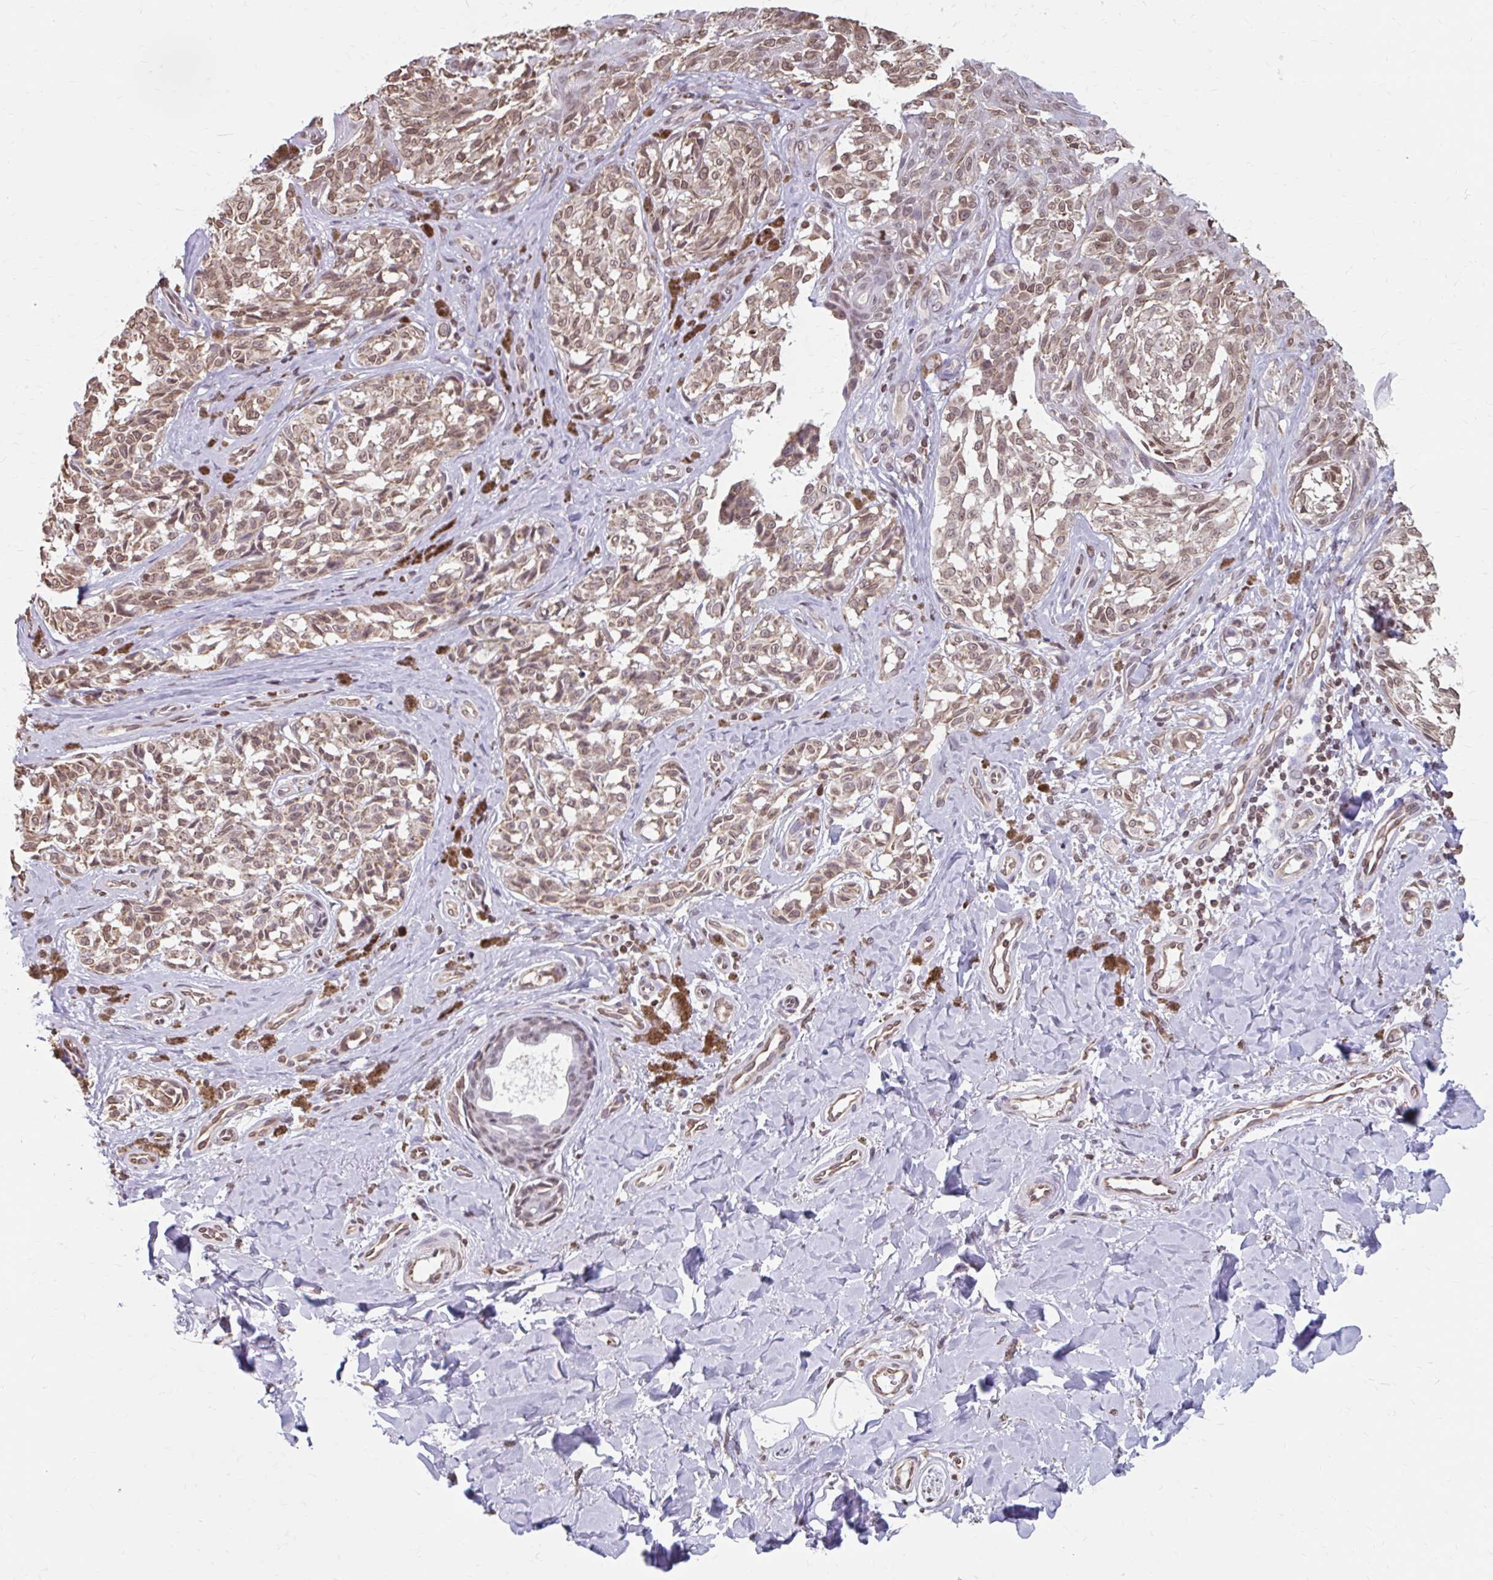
{"staining": {"intensity": "moderate", "quantity": ">75%", "location": "nuclear"}, "tissue": "melanoma", "cell_type": "Tumor cells", "image_type": "cancer", "snomed": [{"axis": "morphology", "description": "Malignant melanoma, NOS"}, {"axis": "topography", "description": "Skin"}], "caption": "The image shows a brown stain indicating the presence of a protein in the nuclear of tumor cells in melanoma. (DAB IHC, brown staining for protein, blue staining for nuclei).", "gene": "ORC3", "patient": {"sex": "female", "age": 65}}